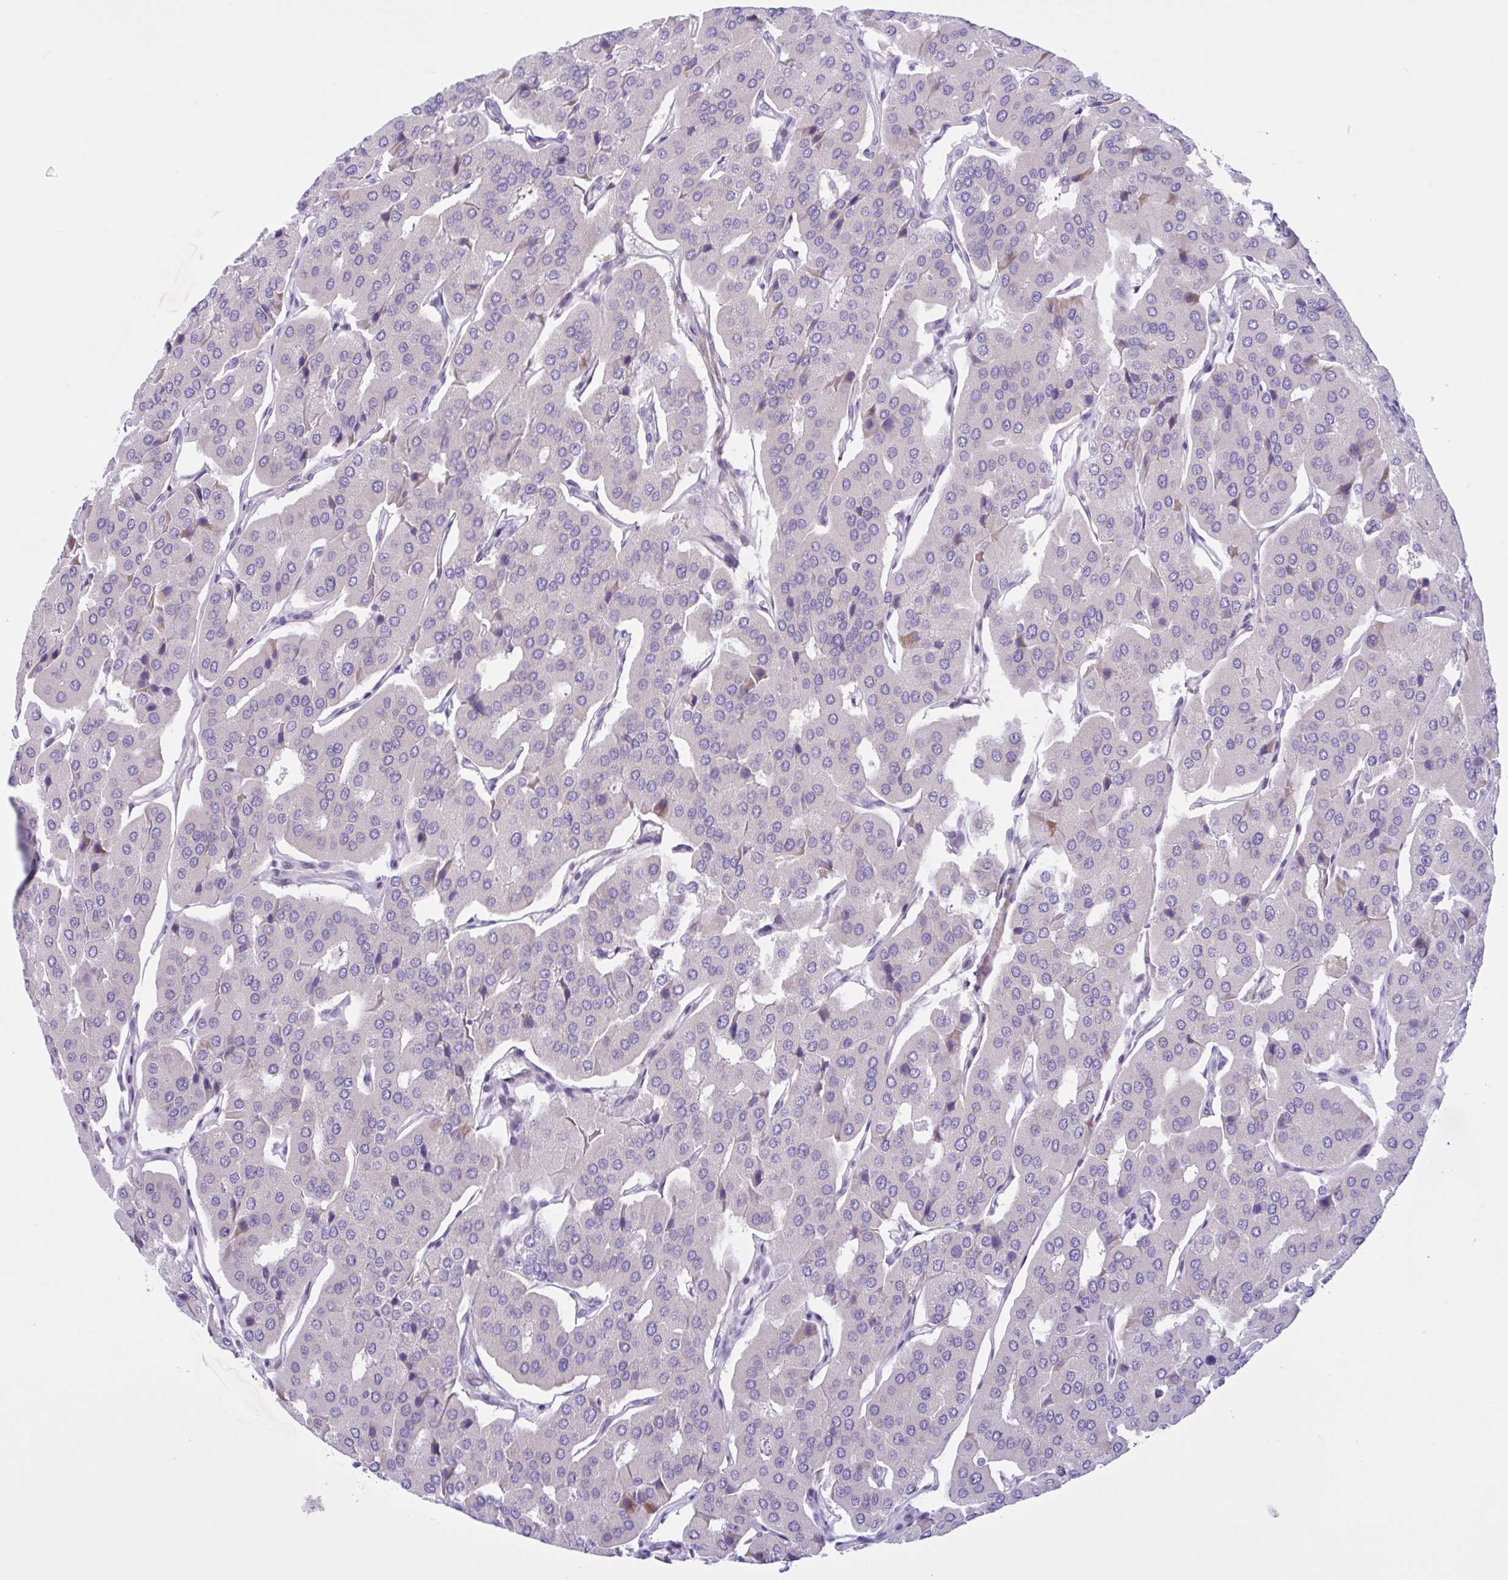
{"staining": {"intensity": "negative", "quantity": "none", "location": "none"}, "tissue": "parathyroid gland", "cell_type": "Glandular cells", "image_type": "normal", "snomed": [{"axis": "morphology", "description": "Normal tissue, NOS"}, {"axis": "morphology", "description": "Adenoma, NOS"}, {"axis": "topography", "description": "Parathyroid gland"}], "caption": "This is an immunohistochemistry image of unremarkable human parathyroid gland. There is no staining in glandular cells.", "gene": "AHCYL2", "patient": {"sex": "female", "age": 86}}